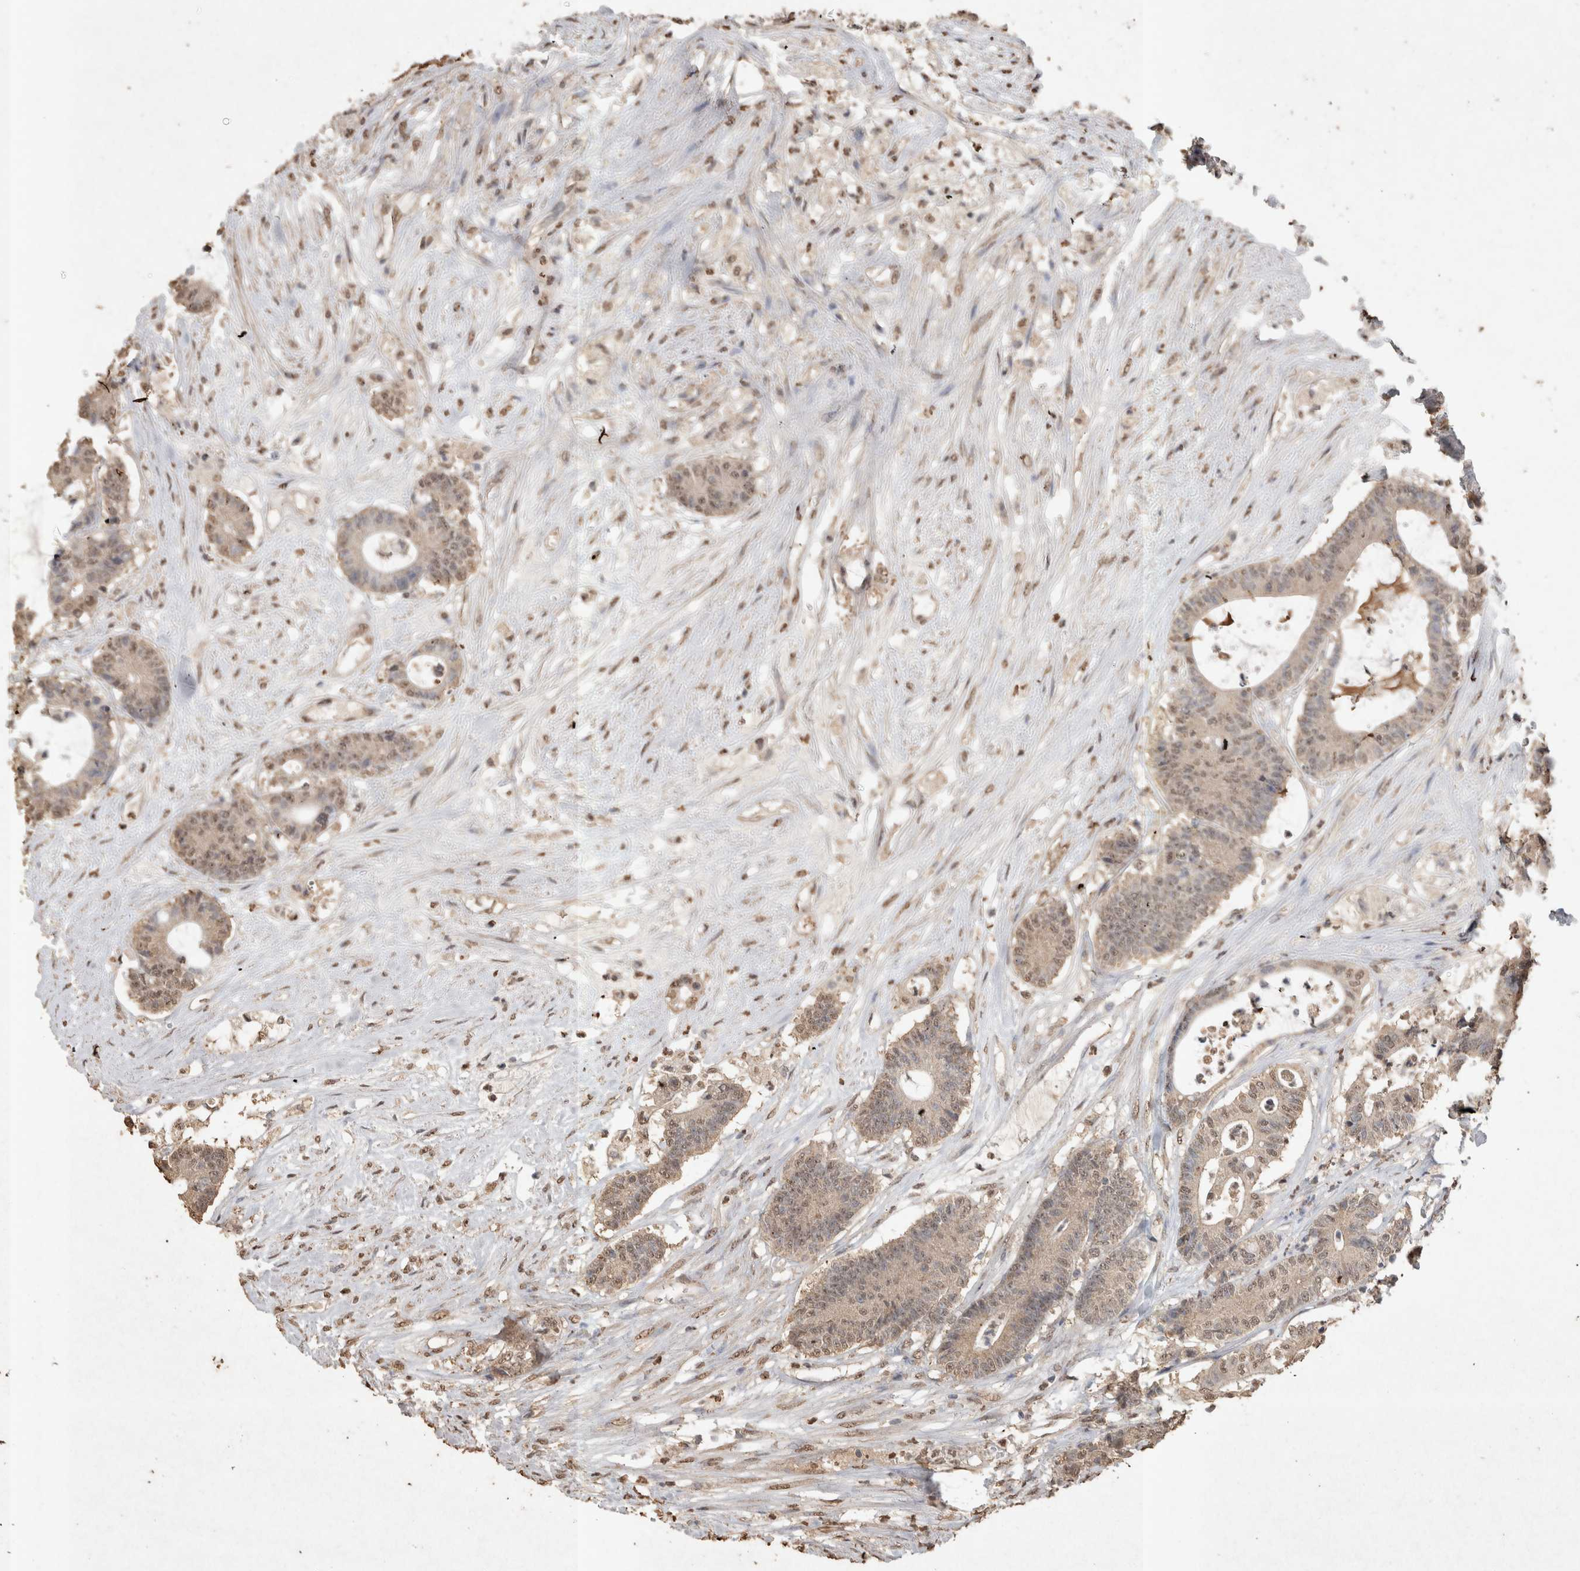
{"staining": {"intensity": "weak", "quantity": ">75%", "location": "nuclear"}, "tissue": "colorectal cancer", "cell_type": "Tumor cells", "image_type": "cancer", "snomed": [{"axis": "morphology", "description": "Adenocarcinoma, NOS"}, {"axis": "topography", "description": "Colon"}], "caption": "Colorectal cancer stained for a protein (brown) exhibits weak nuclear positive positivity in approximately >75% of tumor cells.", "gene": "MLX", "patient": {"sex": "female", "age": 84}}